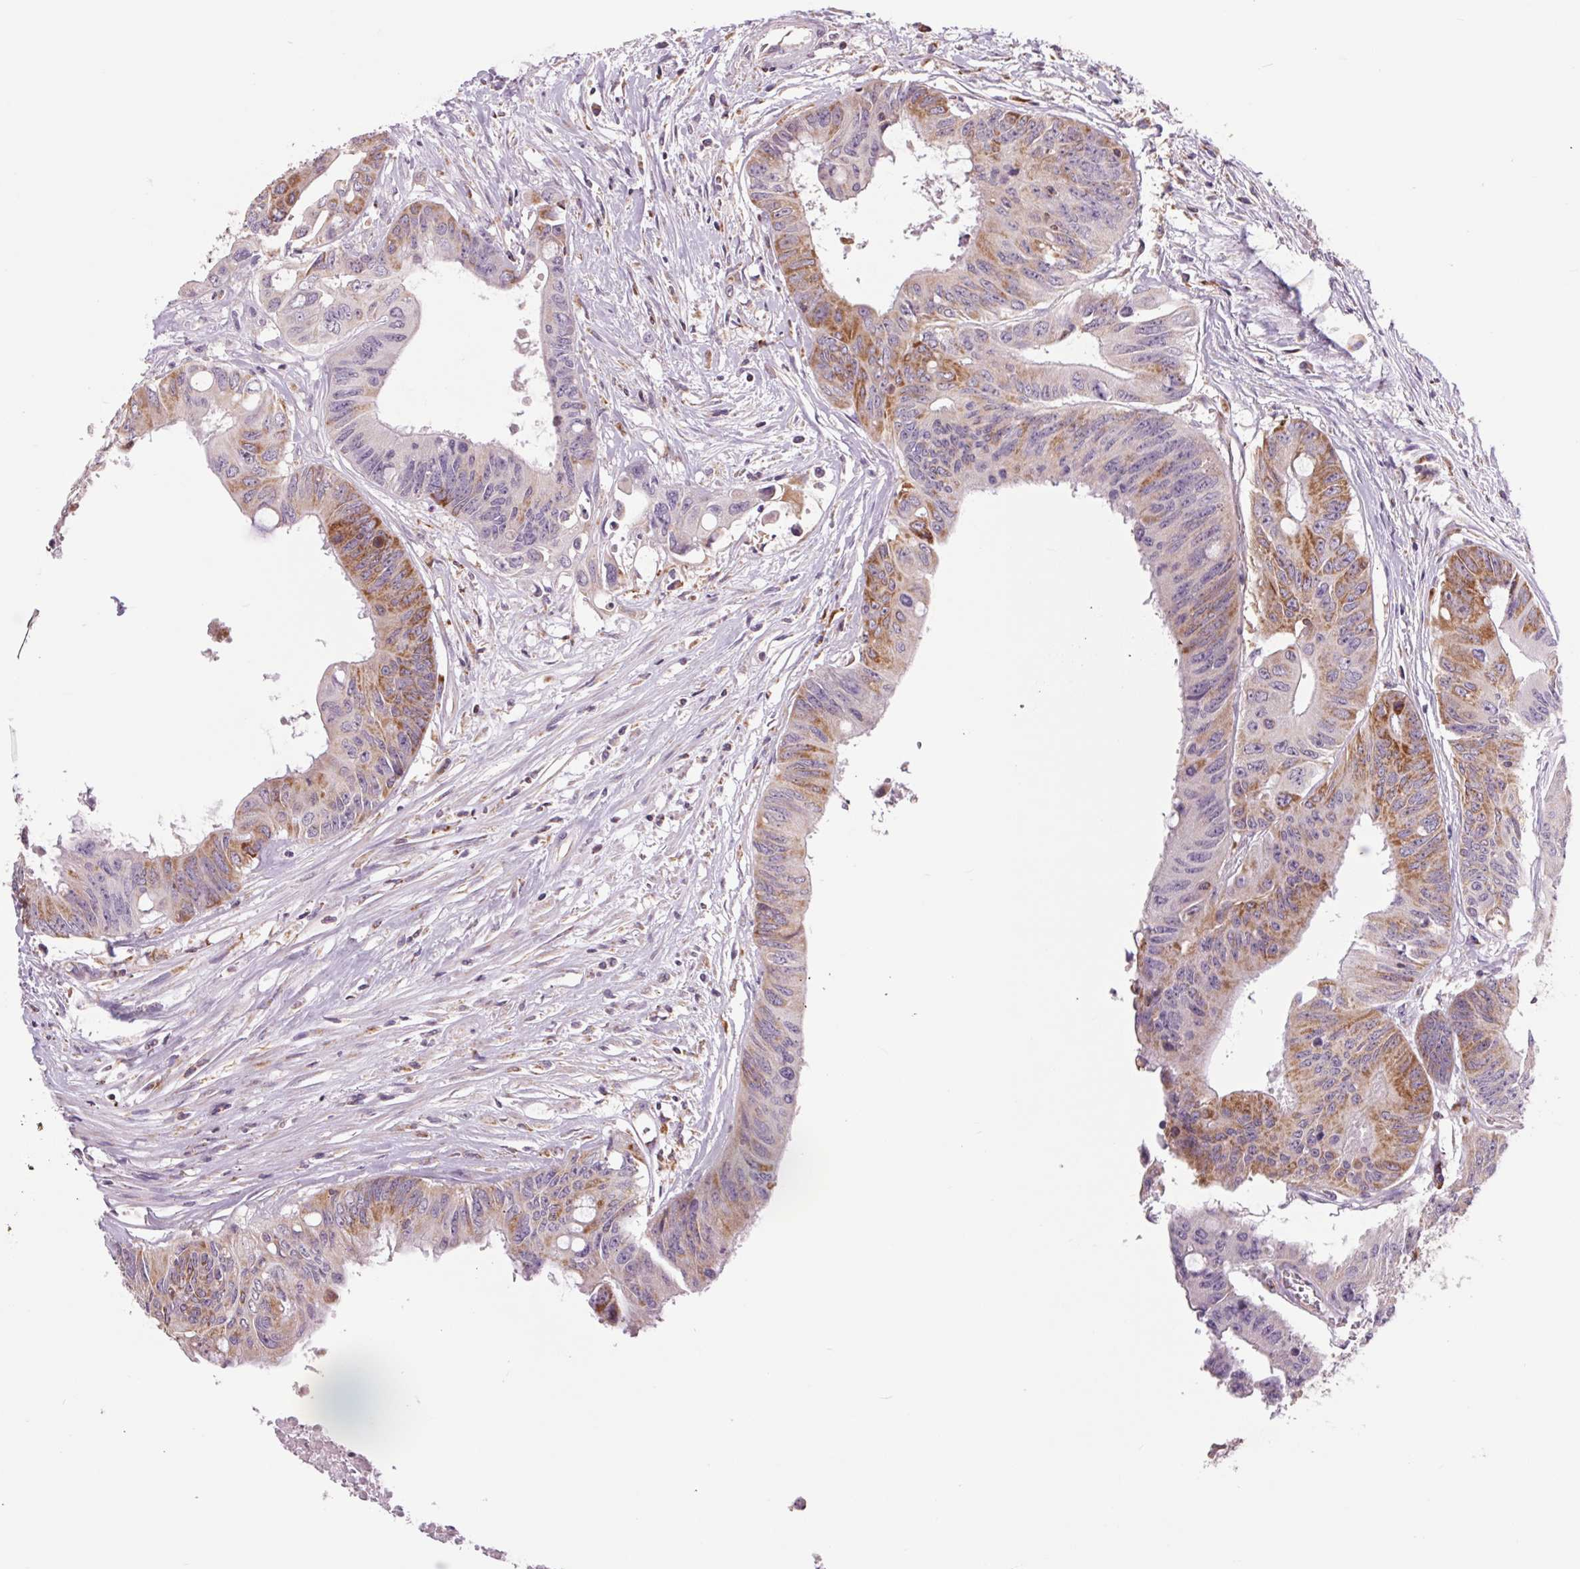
{"staining": {"intensity": "moderate", "quantity": "25%-75%", "location": "cytoplasmic/membranous"}, "tissue": "colorectal cancer", "cell_type": "Tumor cells", "image_type": "cancer", "snomed": [{"axis": "morphology", "description": "Adenocarcinoma, NOS"}, {"axis": "topography", "description": "Rectum"}], "caption": "Approximately 25%-75% of tumor cells in colorectal cancer display moderate cytoplasmic/membranous protein expression as visualized by brown immunohistochemical staining.", "gene": "COX6A1", "patient": {"sex": "male", "age": 59}}